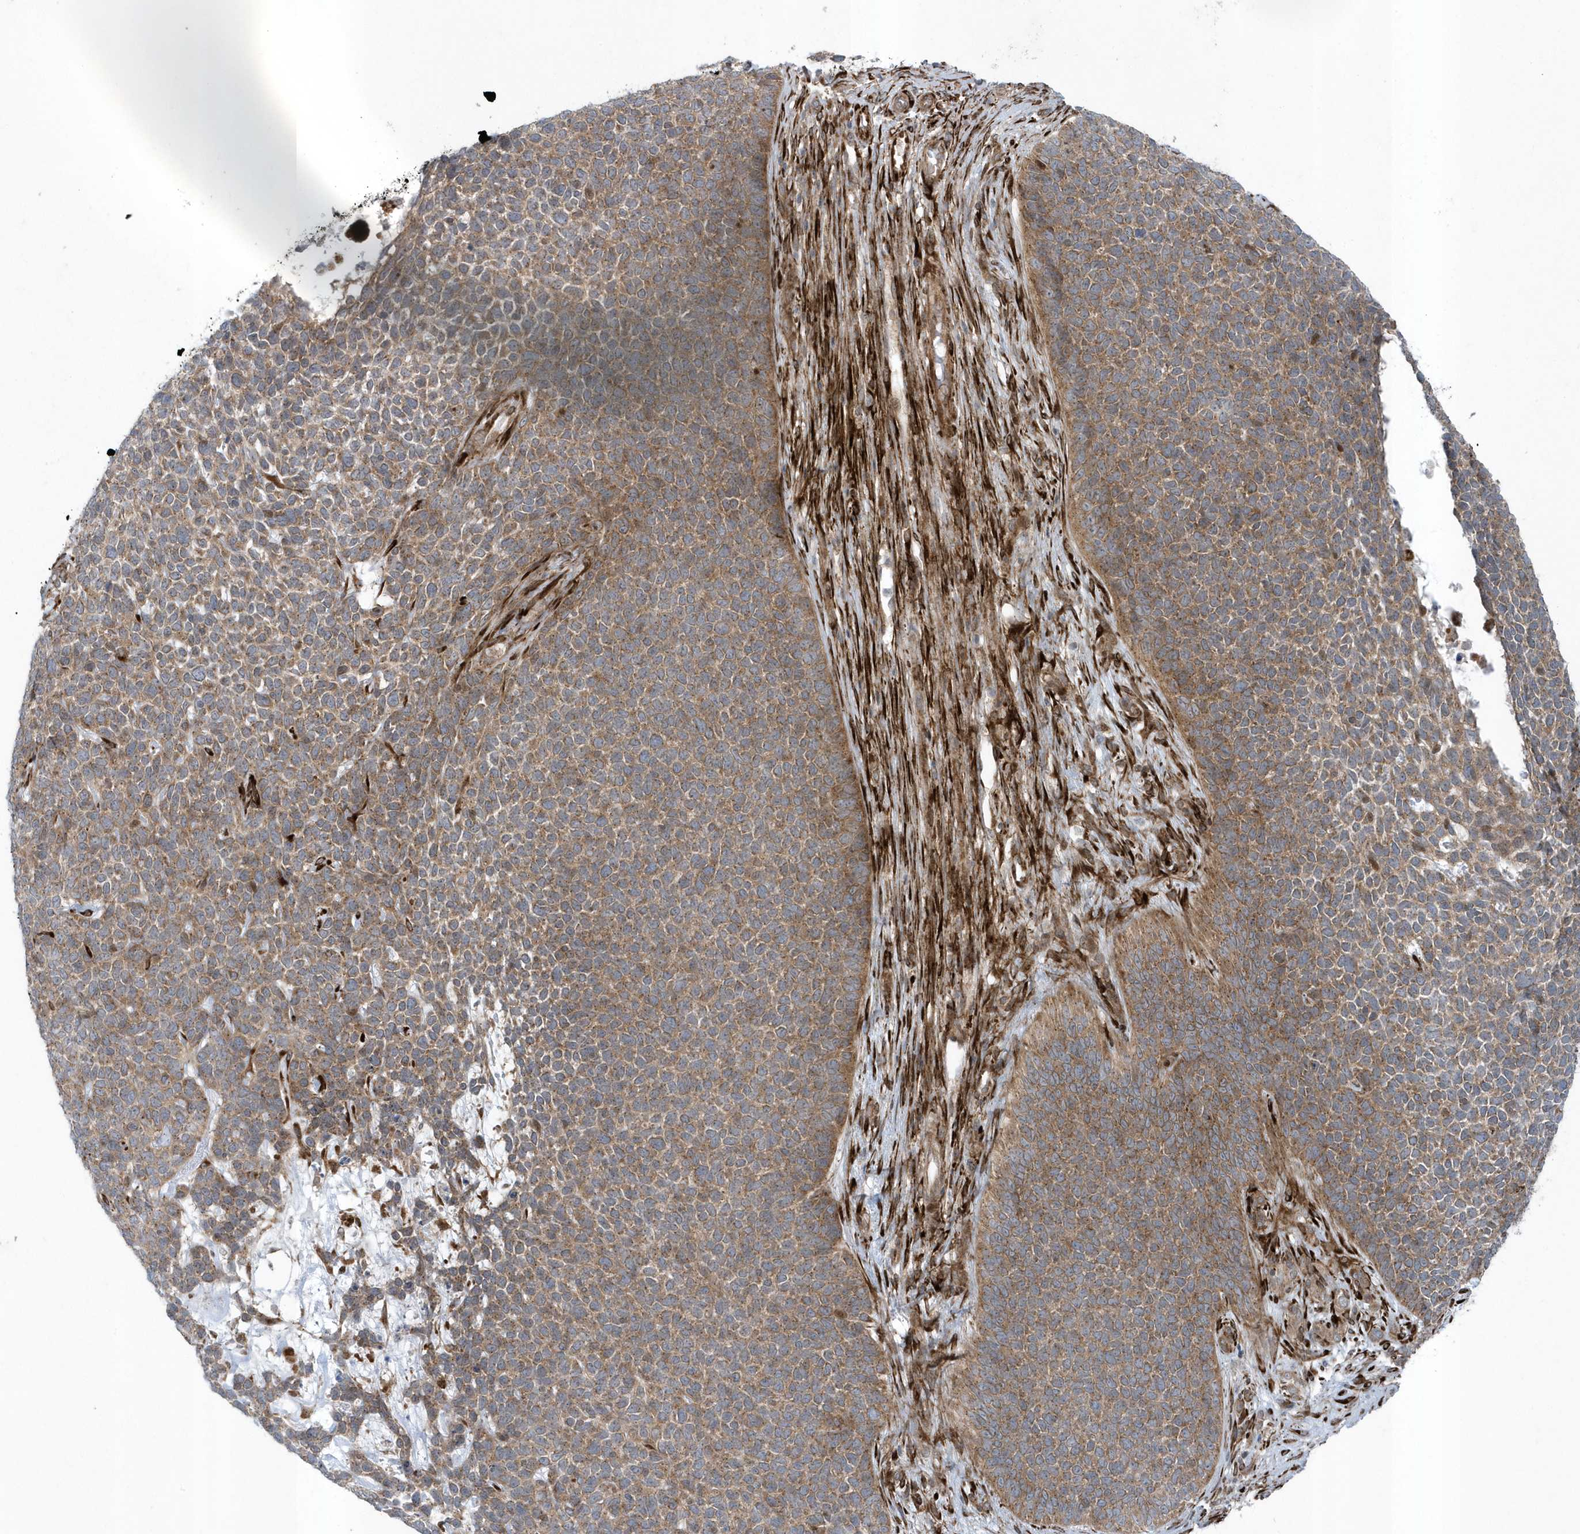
{"staining": {"intensity": "moderate", "quantity": ">75%", "location": "cytoplasmic/membranous"}, "tissue": "skin cancer", "cell_type": "Tumor cells", "image_type": "cancer", "snomed": [{"axis": "morphology", "description": "Basal cell carcinoma"}, {"axis": "topography", "description": "Skin"}], "caption": "DAB immunohistochemical staining of human skin basal cell carcinoma shows moderate cytoplasmic/membranous protein staining in approximately >75% of tumor cells. The staining was performed using DAB to visualize the protein expression in brown, while the nuclei were stained in blue with hematoxylin (Magnification: 20x).", "gene": "FAM98A", "patient": {"sex": "female", "age": 84}}